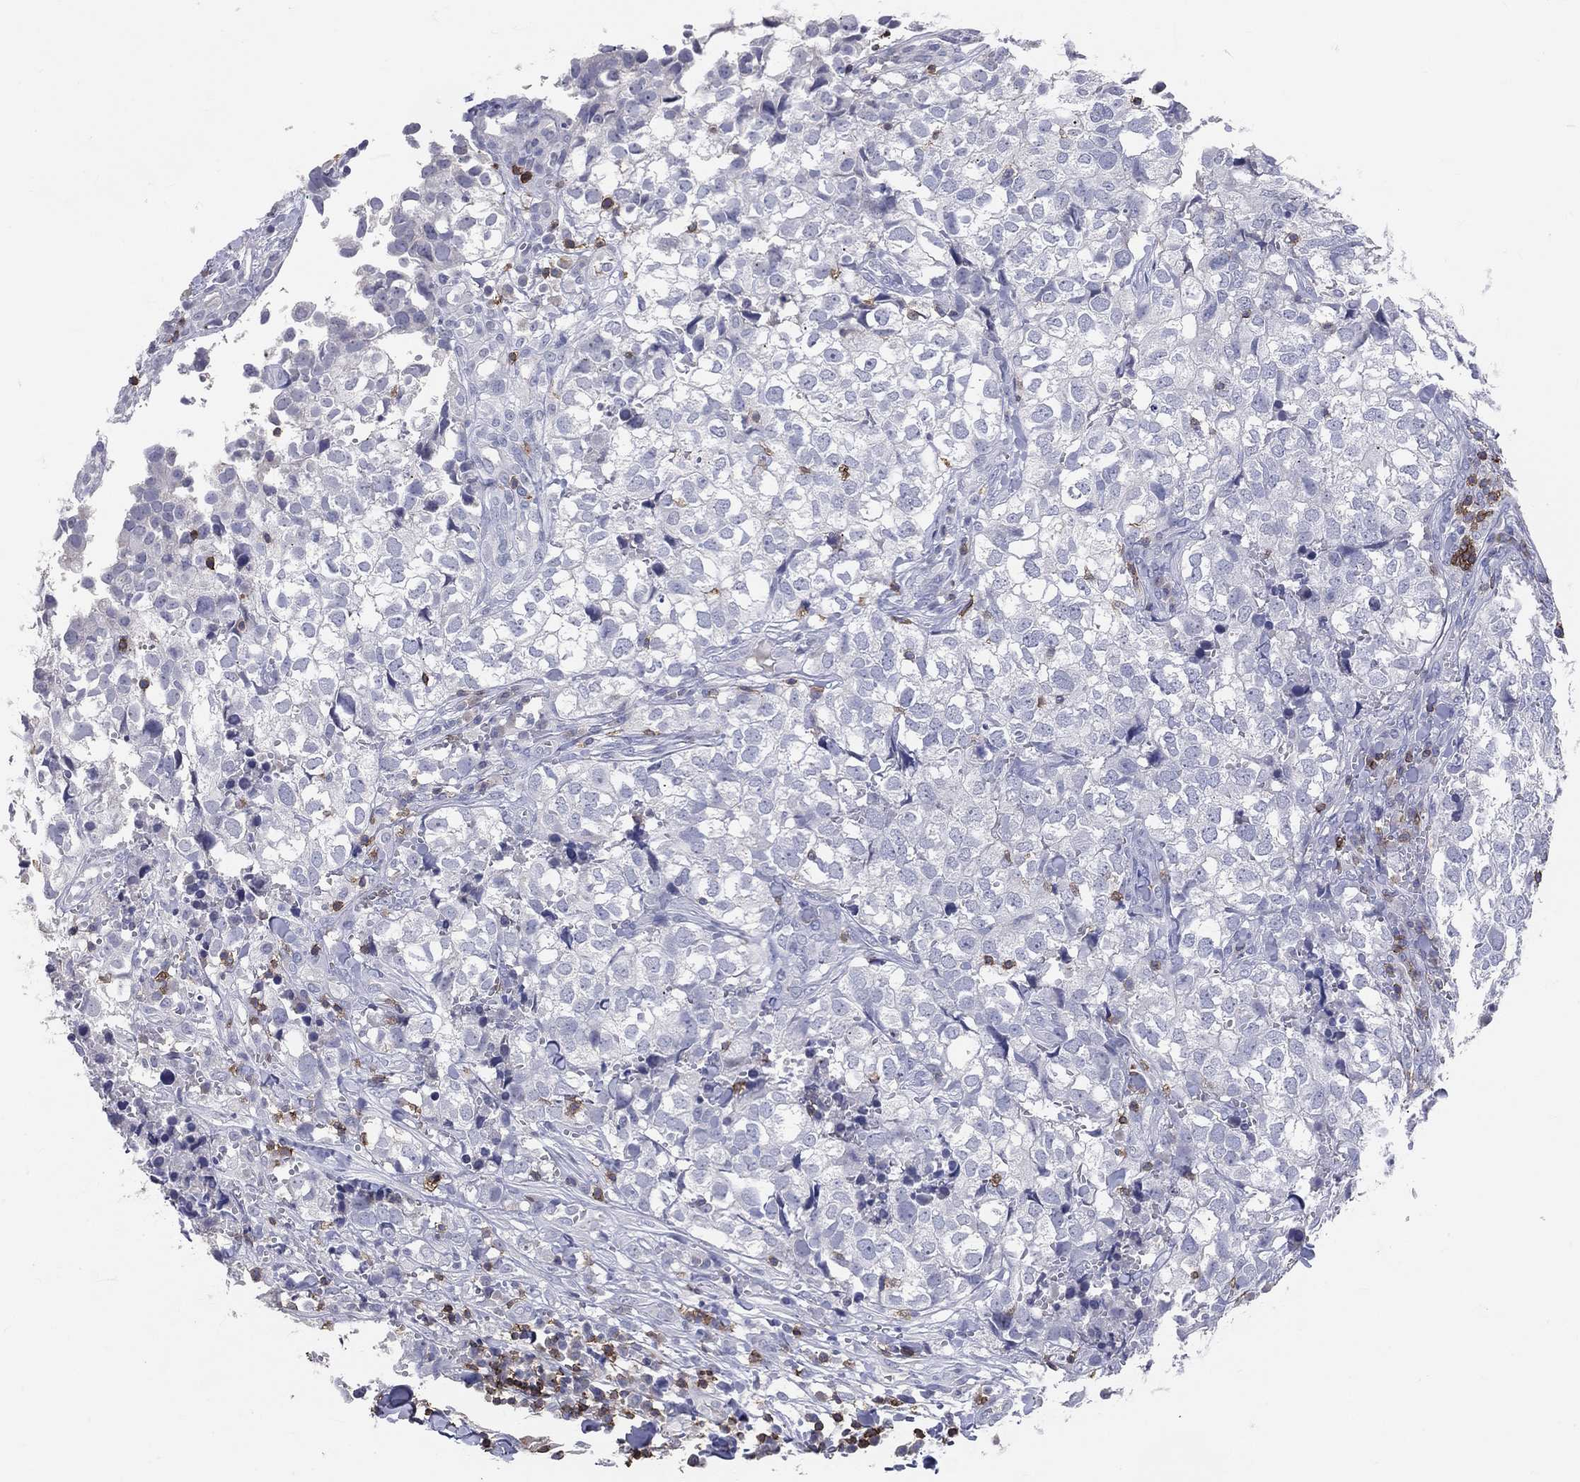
{"staining": {"intensity": "negative", "quantity": "none", "location": "none"}, "tissue": "breast cancer", "cell_type": "Tumor cells", "image_type": "cancer", "snomed": [{"axis": "morphology", "description": "Duct carcinoma"}, {"axis": "topography", "description": "Breast"}], "caption": "This micrograph is of breast cancer (intraductal carcinoma) stained with IHC to label a protein in brown with the nuclei are counter-stained blue. There is no staining in tumor cells.", "gene": "LAT", "patient": {"sex": "female", "age": 30}}